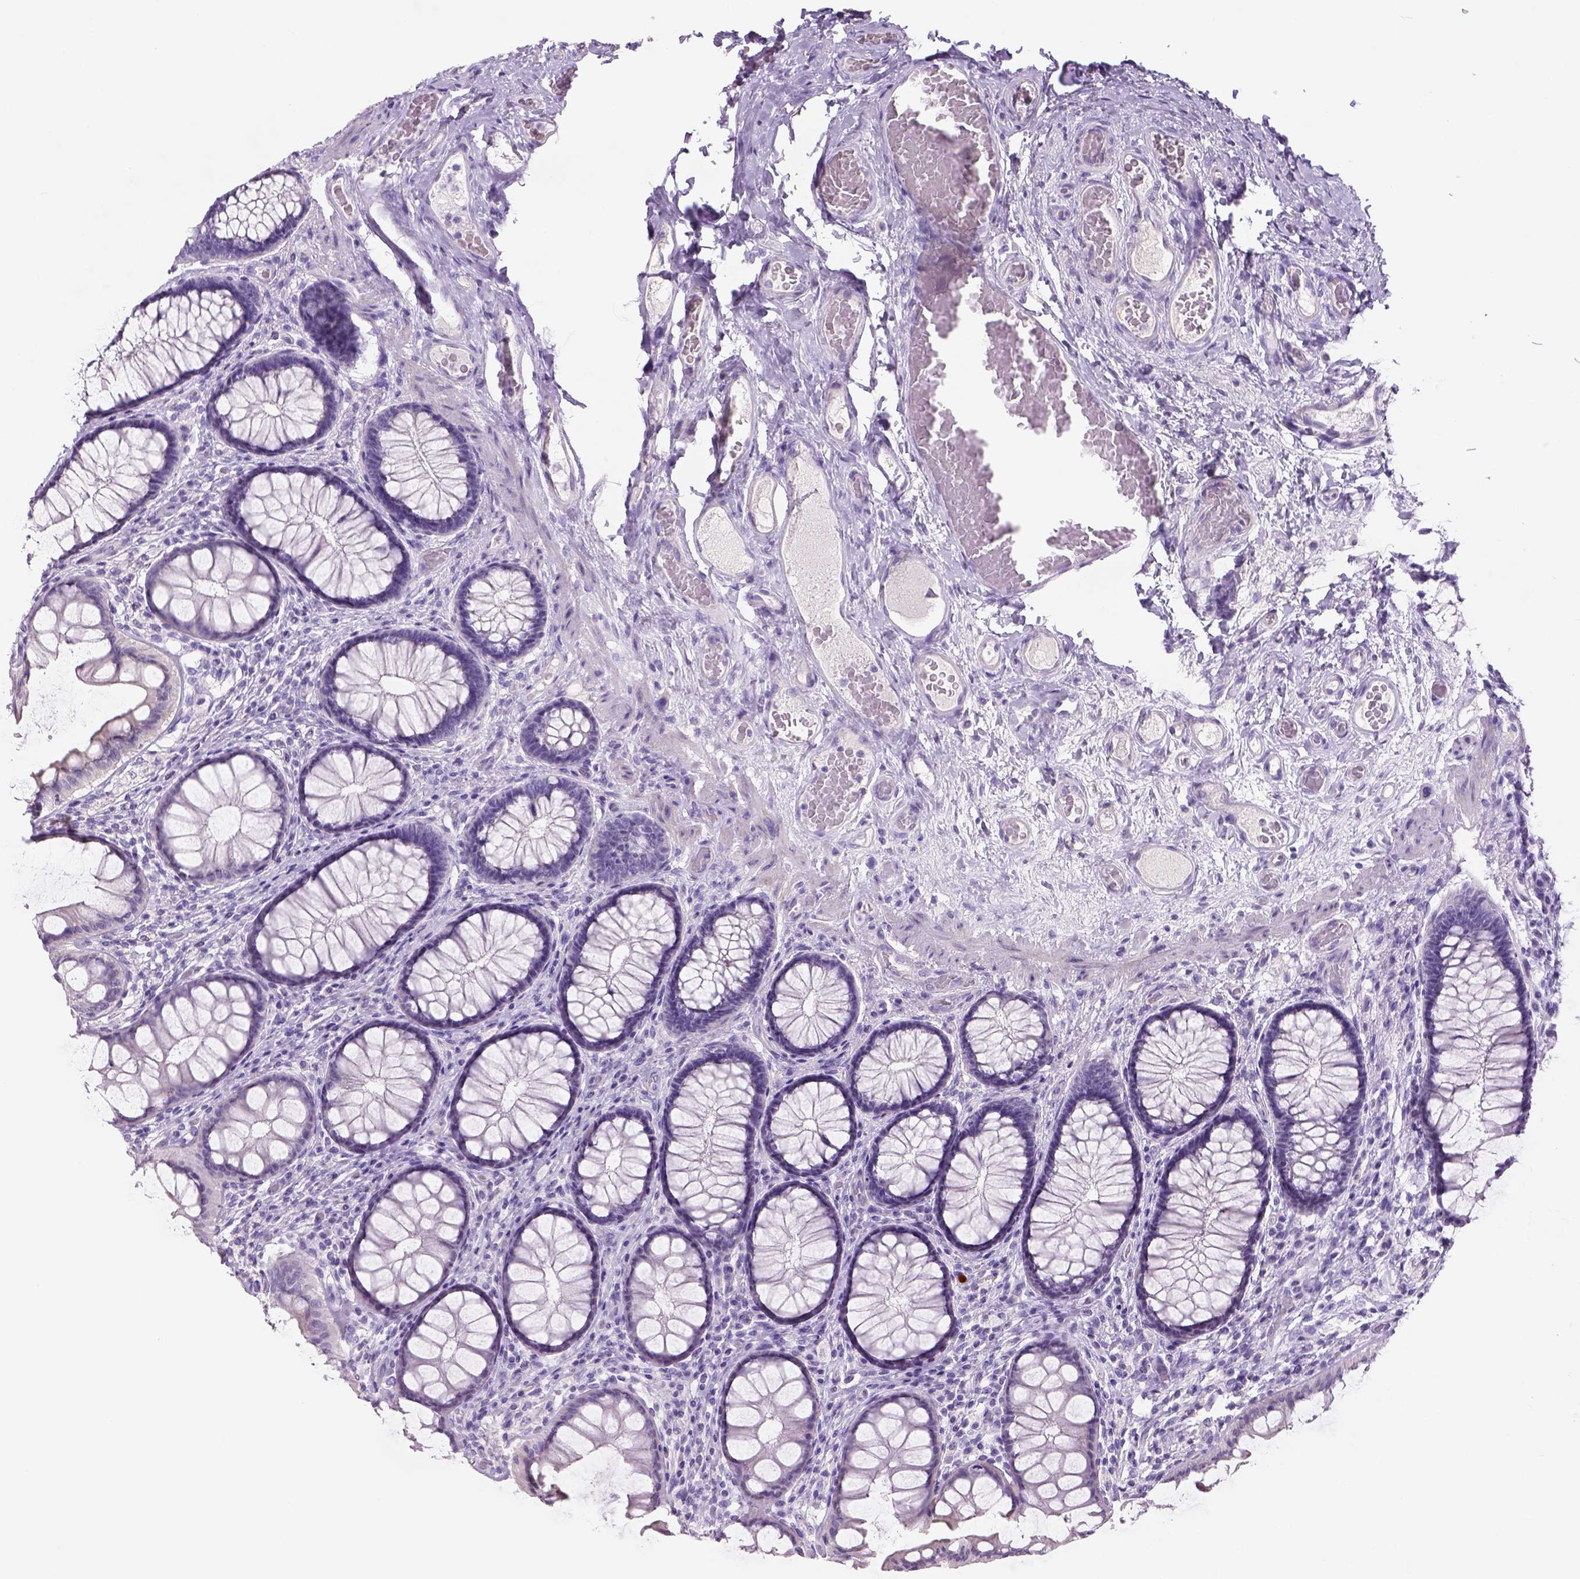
{"staining": {"intensity": "negative", "quantity": "none", "location": "none"}, "tissue": "colon", "cell_type": "Endothelial cells", "image_type": "normal", "snomed": [{"axis": "morphology", "description": "Normal tissue, NOS"}, {"axis": "topography", "description": "Colon"}], "caption": "This is a micrograph of IHC staining of normal colon, which shows no positivity in endothelial cells.", "gene": "TENM4", "patient": {"sex": "female", "age": 65}}